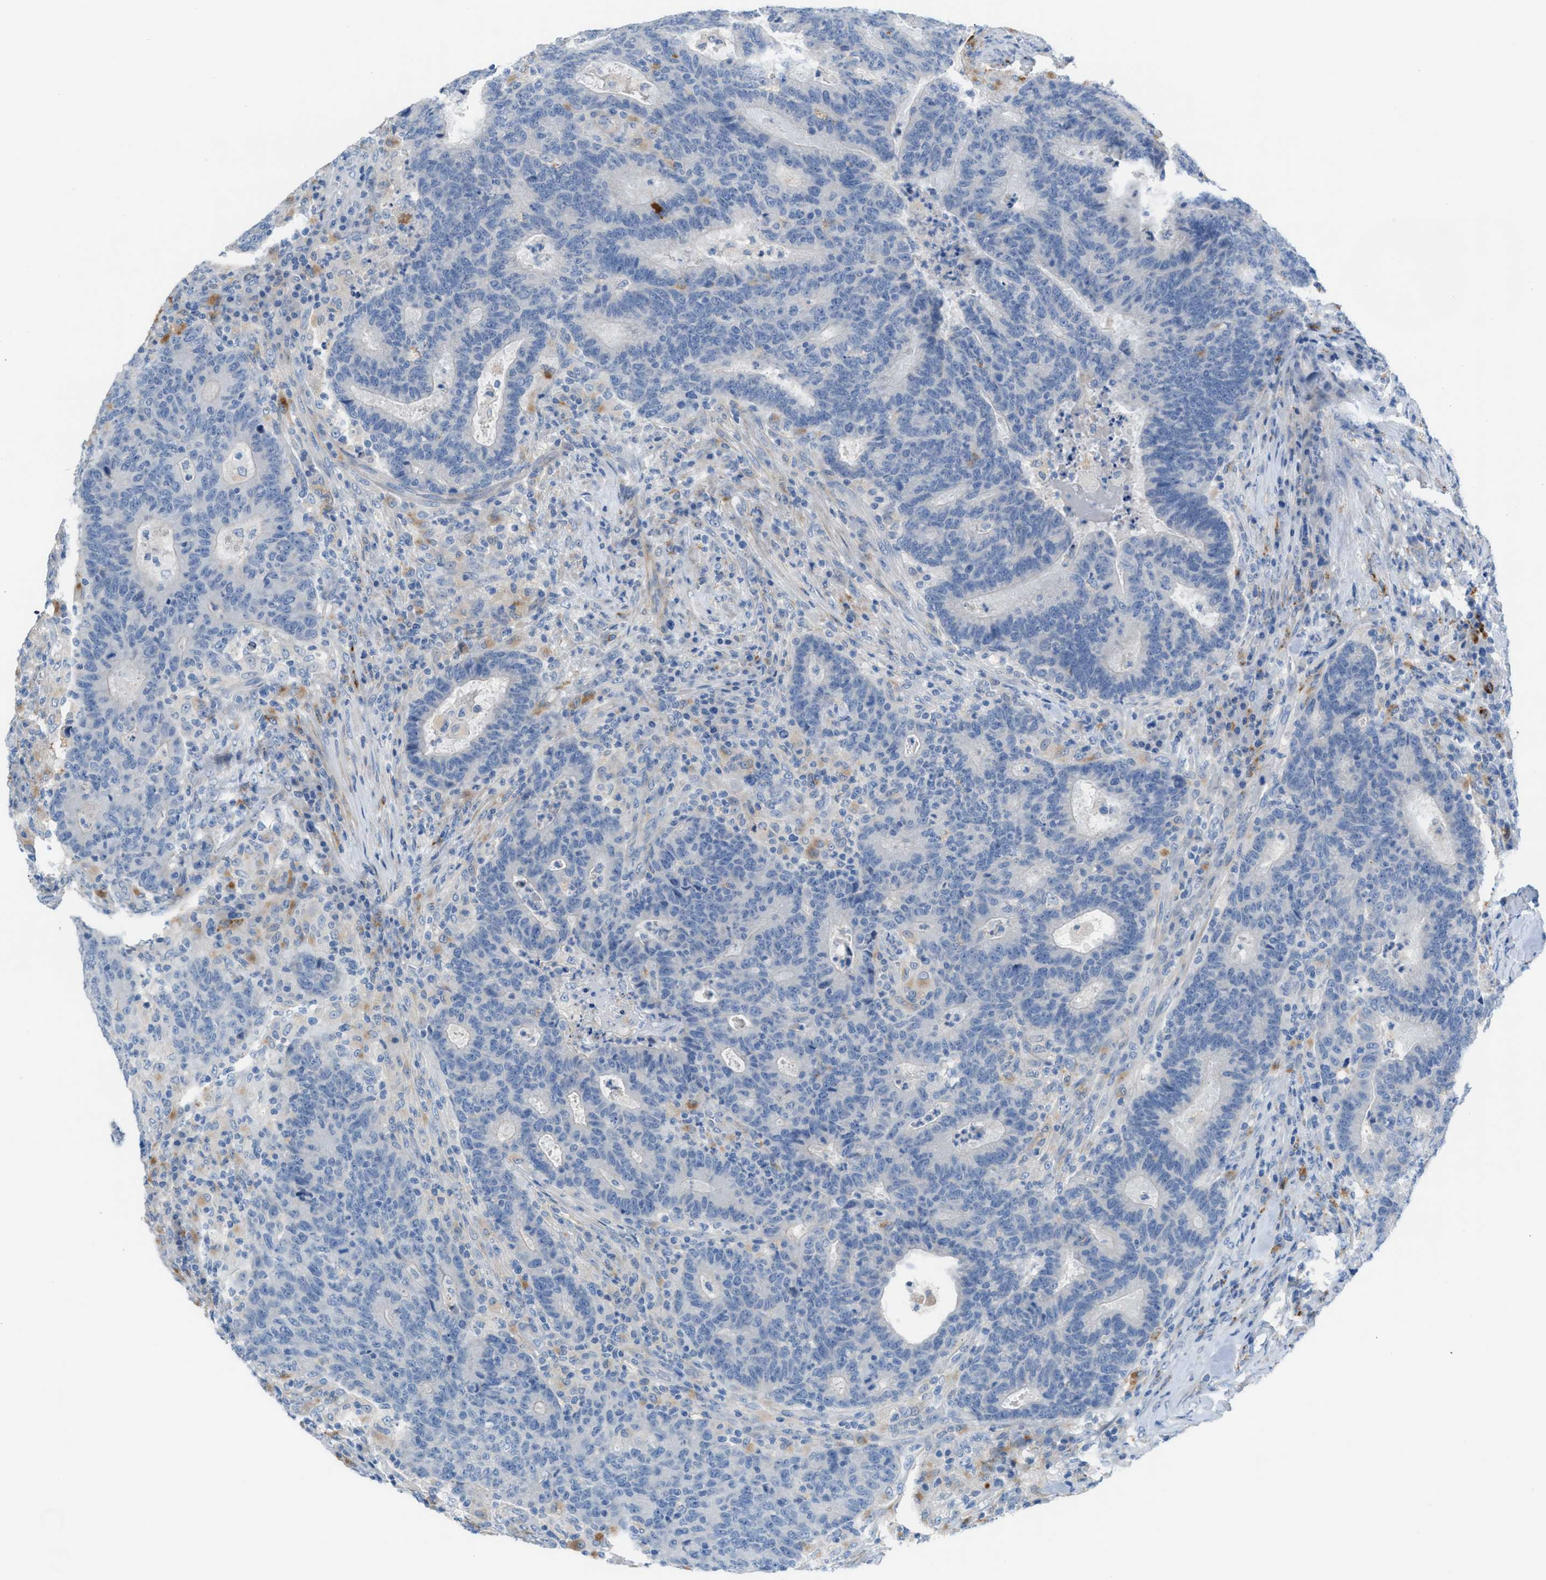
{"staining": {"intensity": "negative", "quantity": "none", "location": "none"}, "tissue": "colorectal cancer", "cell_type": "Tumor cells", "image_type": "cancer", "snomed": [{"axis": "morphology", "description": "Adenocarcinoma, NOS"}, {"axis": "topography", "description": "Colon"}], "caption": "Tumor cells are negative for protein expression in human colorectal adenocarcinoma. Brightfield microscopy of immunohistochemistry stained with DAB (3,3'-diaminobenzidine) (brown) and hematoxylin (blue), captured at high magnification.", "gene": "ASPA", "patient": {"sex": "female", "age": 75}}